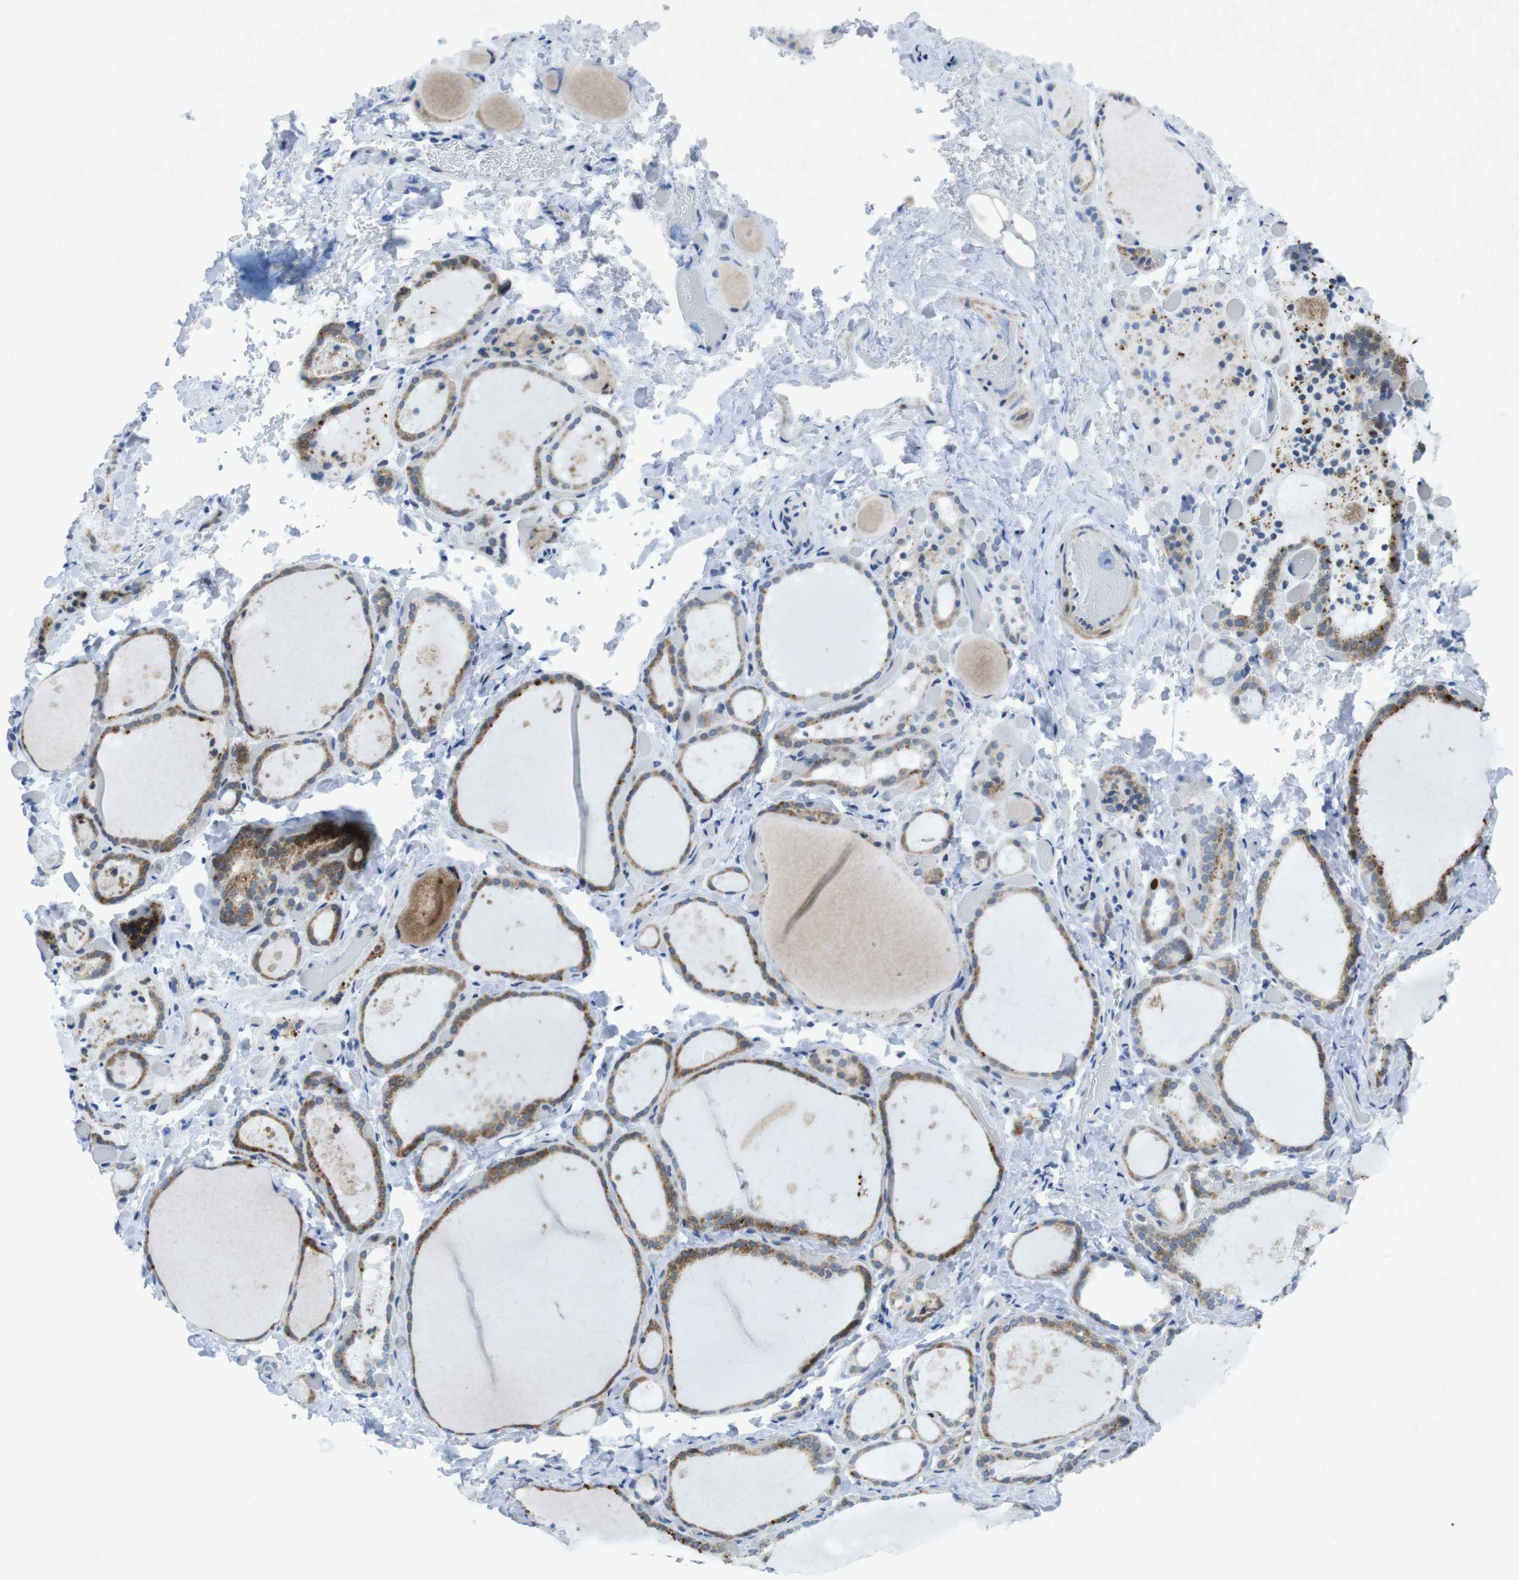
{"staining": {"intensity": "moderate", "quantity": ">75%", "location": "cytoplasmic/membranous"}, "tissue": "thyroid gland", "cell_type": "Glandular cells", "image_type": "normal", "snomed": [{"axis": "morphology", "description": "Normal tissue, NOS"}, {"axis": "topography", "description": "Thyroid gland"}], "caption": "Glandular cells exhibit medium levels of moderate cytoplasmic/membranous staining in approximately >75% of cells in normal thyroid gland.", "gene": "CHAF1A", "patient": {"sex": "female", "age": 44}}